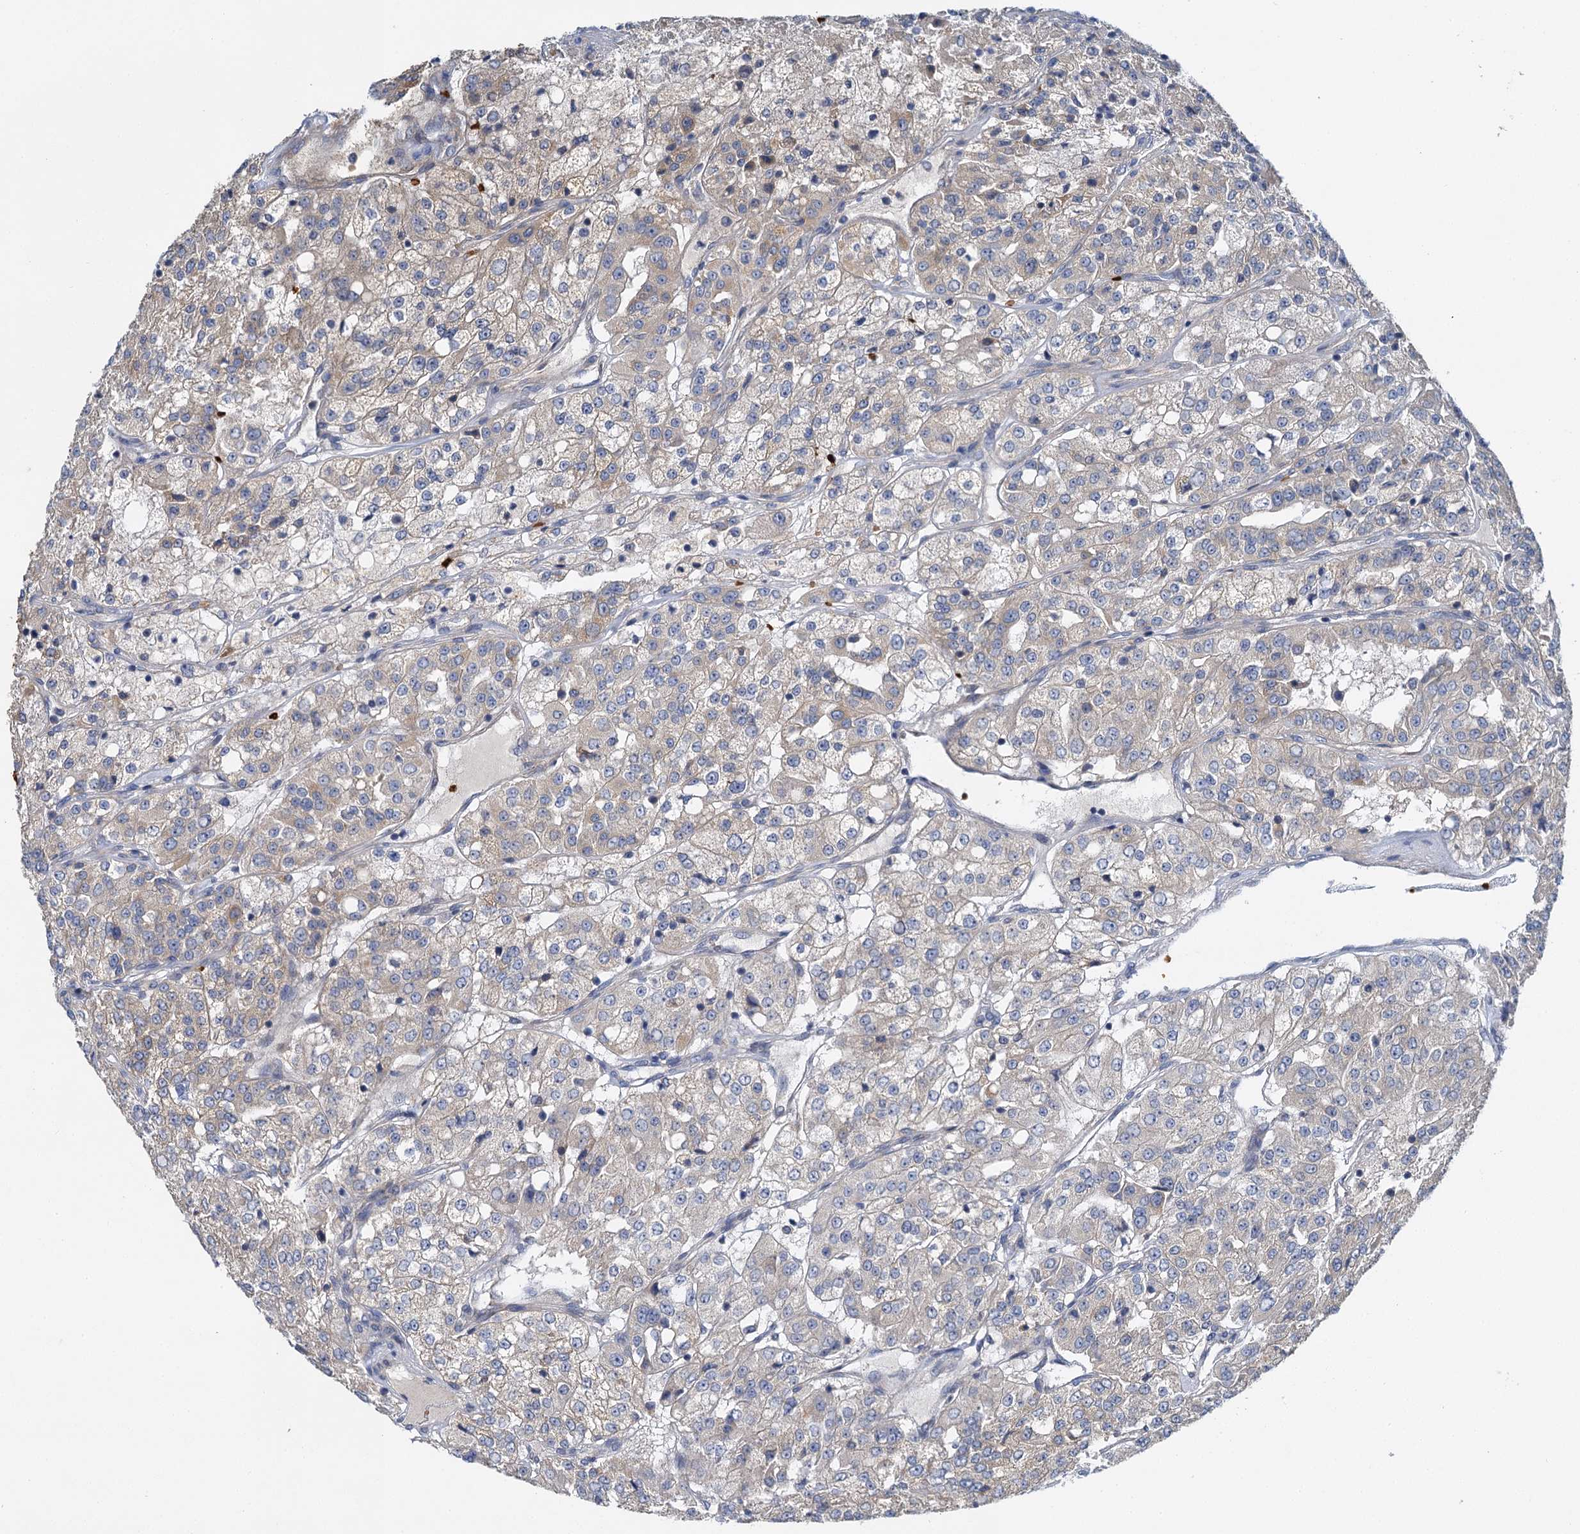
{"staining": {"intensity": "weak", "quantity": "<25%", "location": "cytoplasmic/membranous"}, "tissue": "renal cancer", "cell_type": "Tumor cells", "image_type": "cancer", "snomed": [{"axis": "morphology", "description": "Adenocarcinoma, NOS"}, {"axis": "topography", "description": "Kidney"}], "caption": "Immunohistochemical staining of human renal cancer (adenocarcinoma) demonstrates no significant staining in tumor cells. (Stains: DAB immunohistochemistry (IHC) with hematoxylin counter stain, Microscopy: brightfield microscopy at high magnification).", "gene": "BCS1L", "patient": {"sex": "female", "age": 63}}